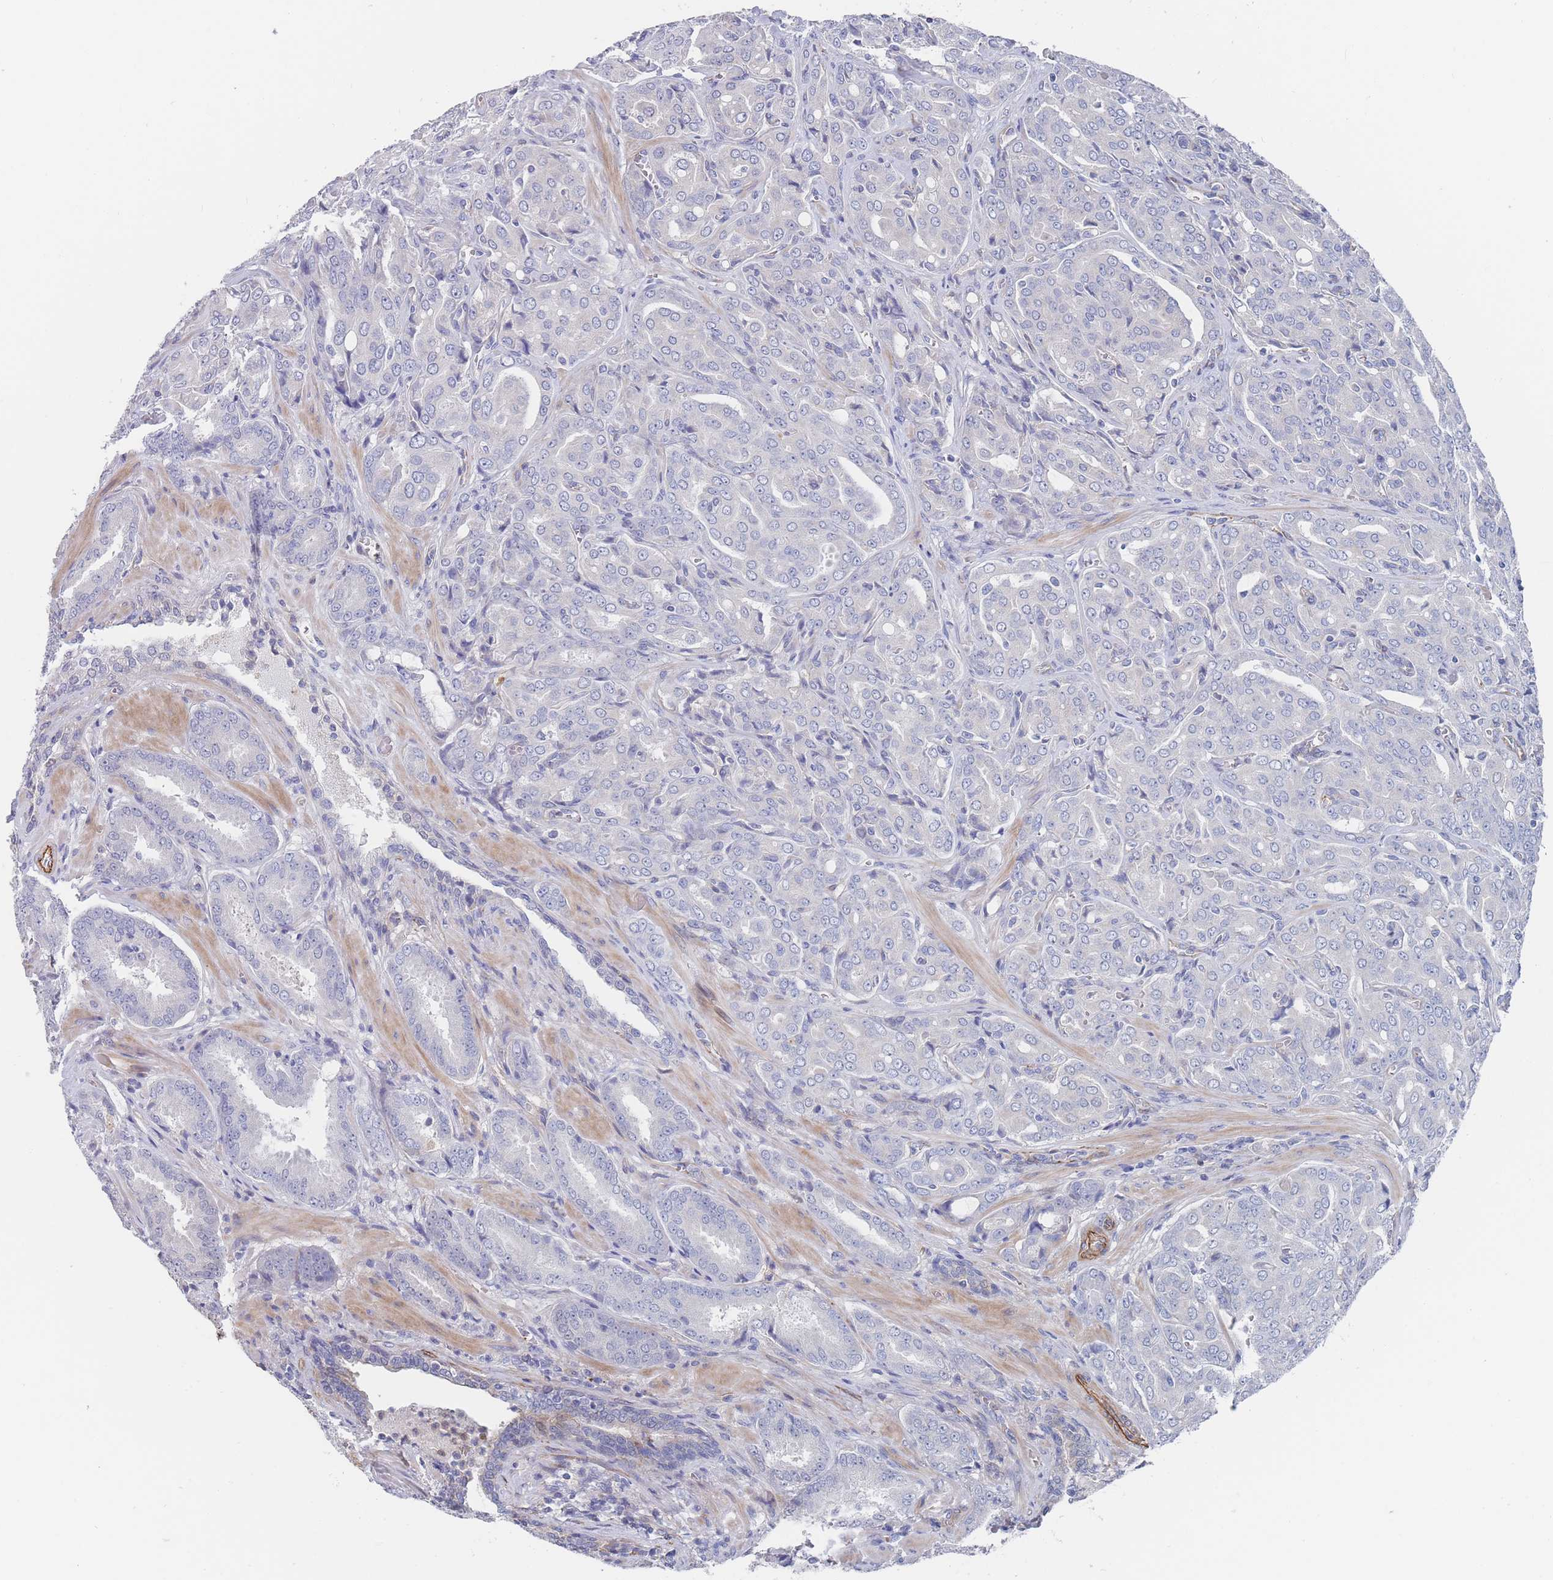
{"staining": {"intensity": "negative", "quantity": "none", "location": "none"}, "tissue": "prostate cancer", "cell_type": "Tumor cells", "image_type": "cancer", "snomed": [{"axis": "morphology", "description": "Adenocarcinoma, High grade"}, {"axis": "topography", "description": "Prostate"}], "caption": "Immunohistochemical staining of human prostate cancer displays no significant expression in tumor cells.", "gene": "G6PC1", "patient": {"sex": "male", "age": 68}}